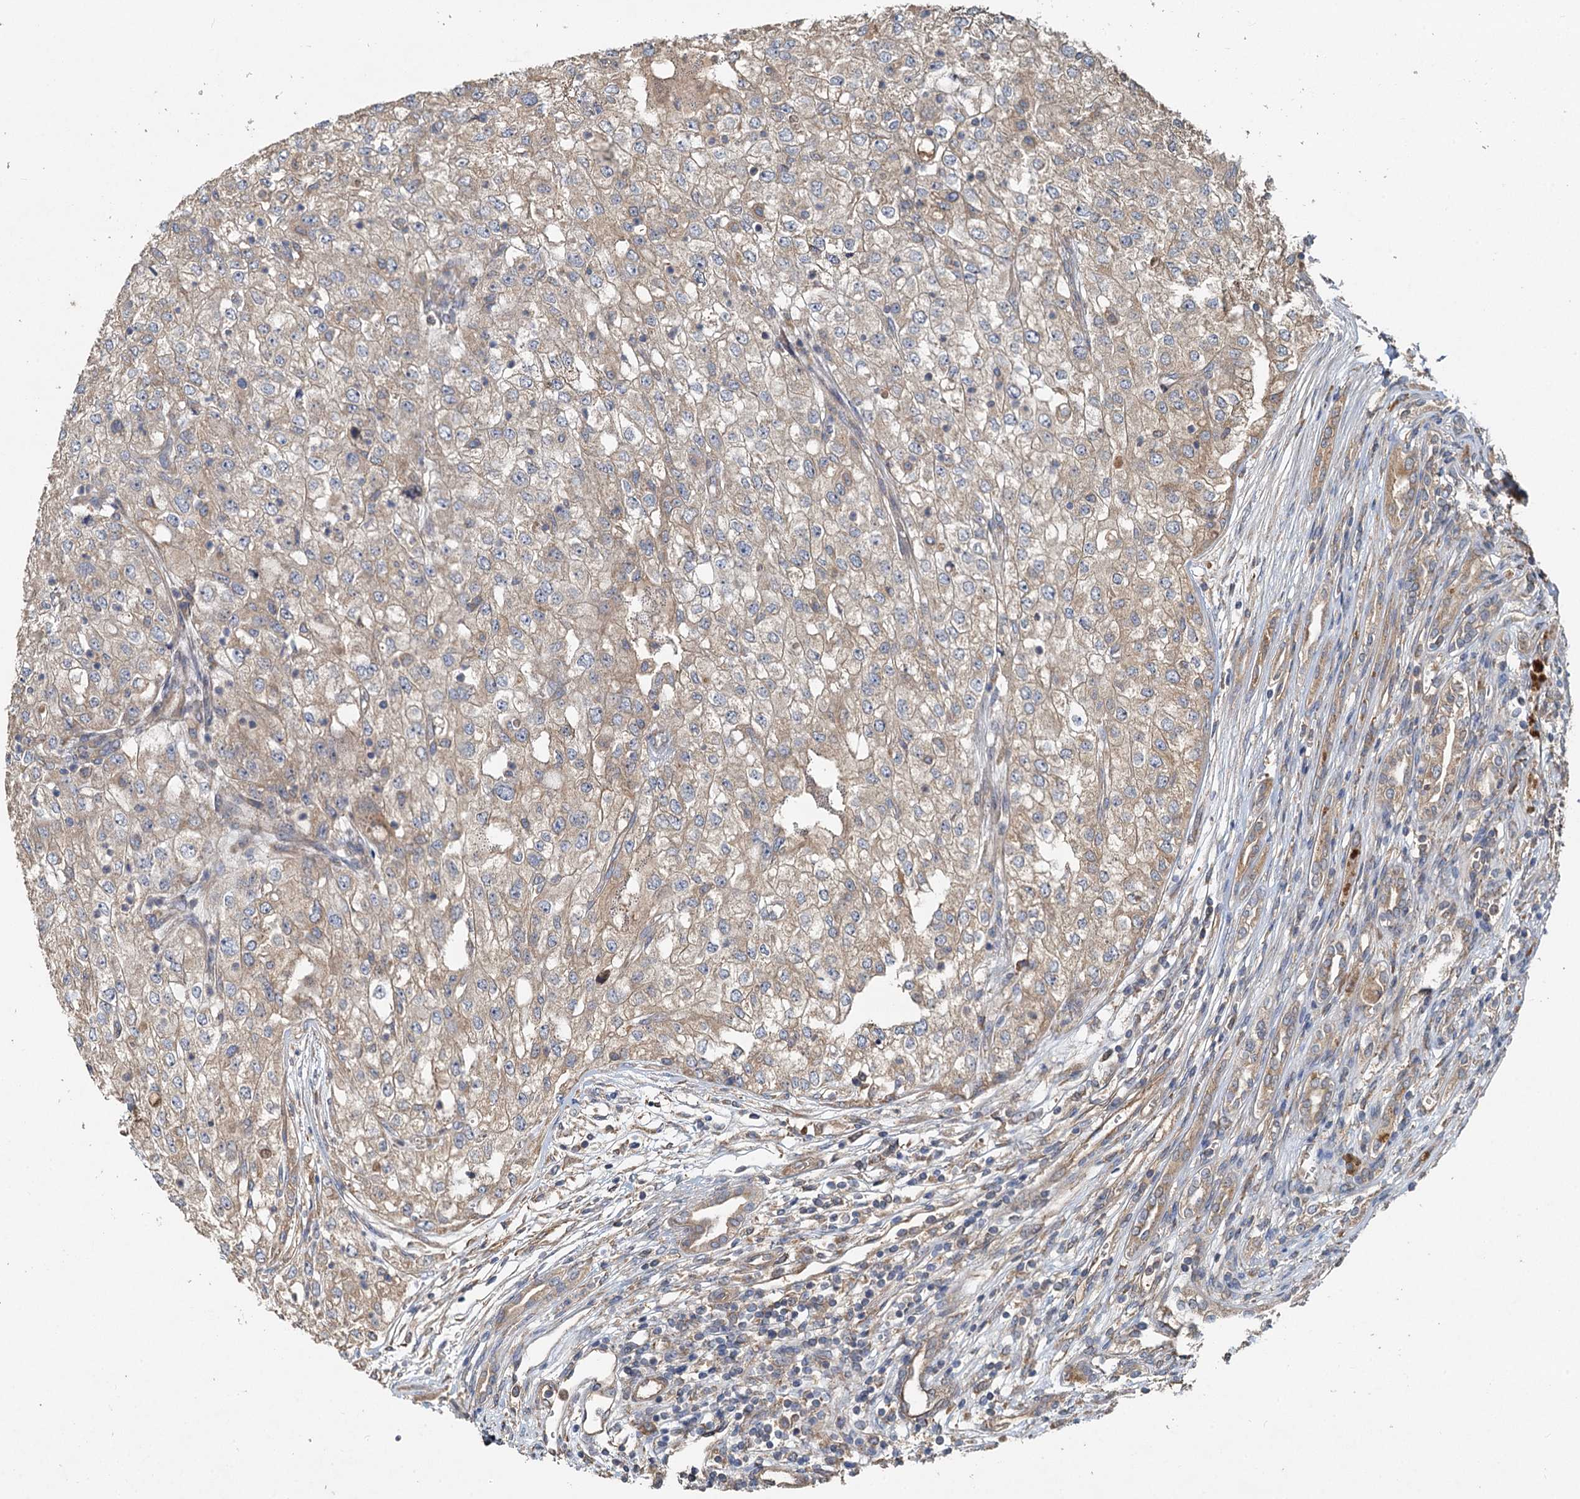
{"staining": {"intensity": "weak", "quantity": ">75%", "location": "cytoplasmic/membranous"}, "tissue": "renal cancer", "cell_type": "Tumor cells", "image_type": "cancer", "snomed": [{"axis": "morphology", "description": "Adenocarcinoma, NOS"}, {"axis": "topography", "description": "Kidney"}], "caption": "IHC of adenocarcinoma (renal) shows low levels of weak cytoplasmic/membranous staining in about >75% of tumor cells.", "gene": "HYI", "patient": {"sex": "female", "age": 54}}